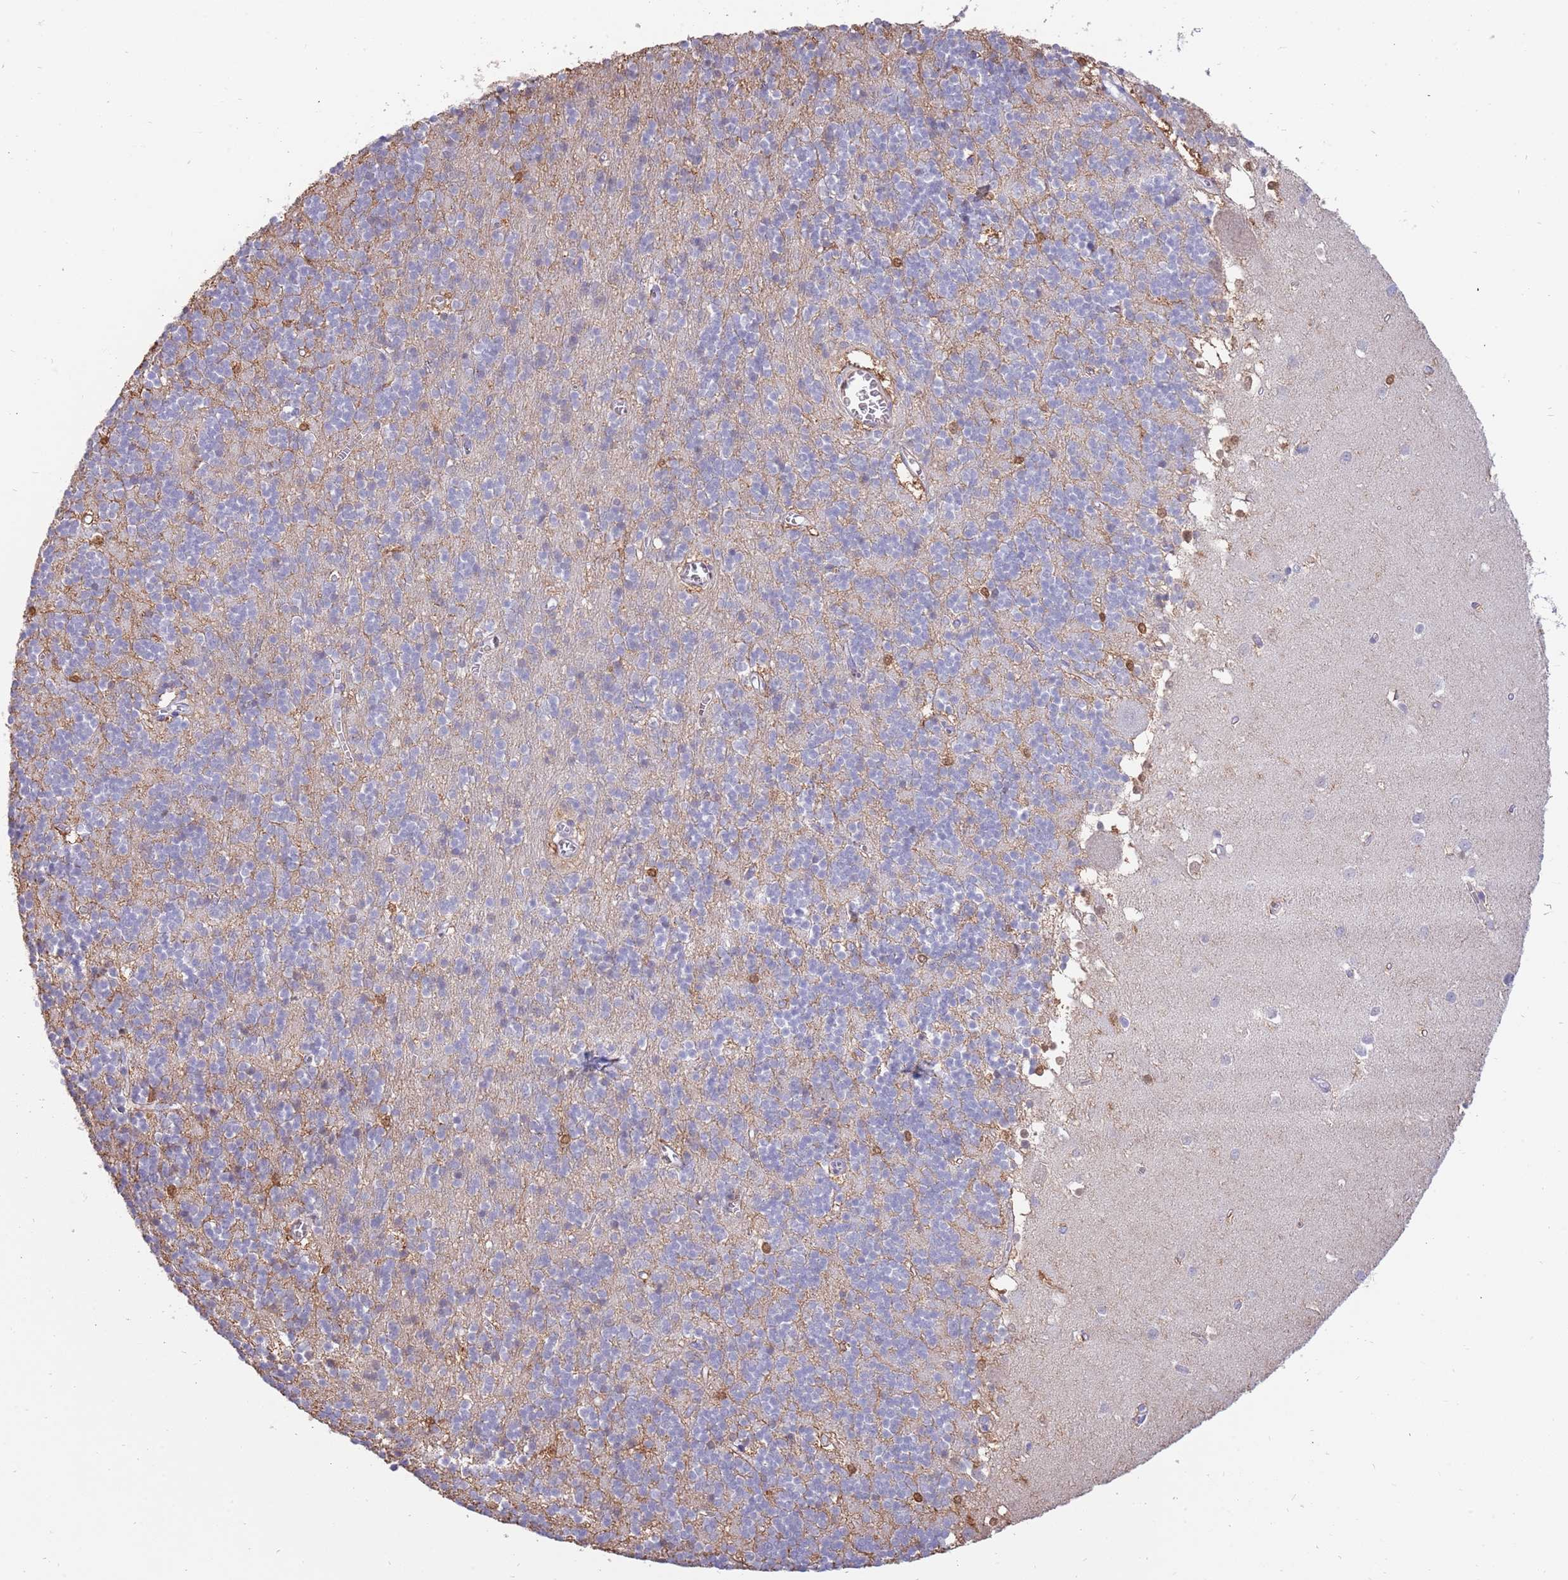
{"staining": {"intensity": "moderate", "quantity": "<25%", "location": "cytoplasmic/membranous"}, "tissue": "cerebellum", "cell_type": "Cells in granular layer", "image_type": "normal", "snomed": [{"axis": "morphology", "description": "Normal tissue, NOS"}, {"axis": "topography", "description": "Cerebellum"}], "caption": "Immunohistochemical staining of benign human cerebellum reveals low levels of moderate cytoplasmic/membranous expression in approximately <25% of cells in granular layer.", "gene": "AP5S1", "patient": {"sex": "male", "age": 54}}